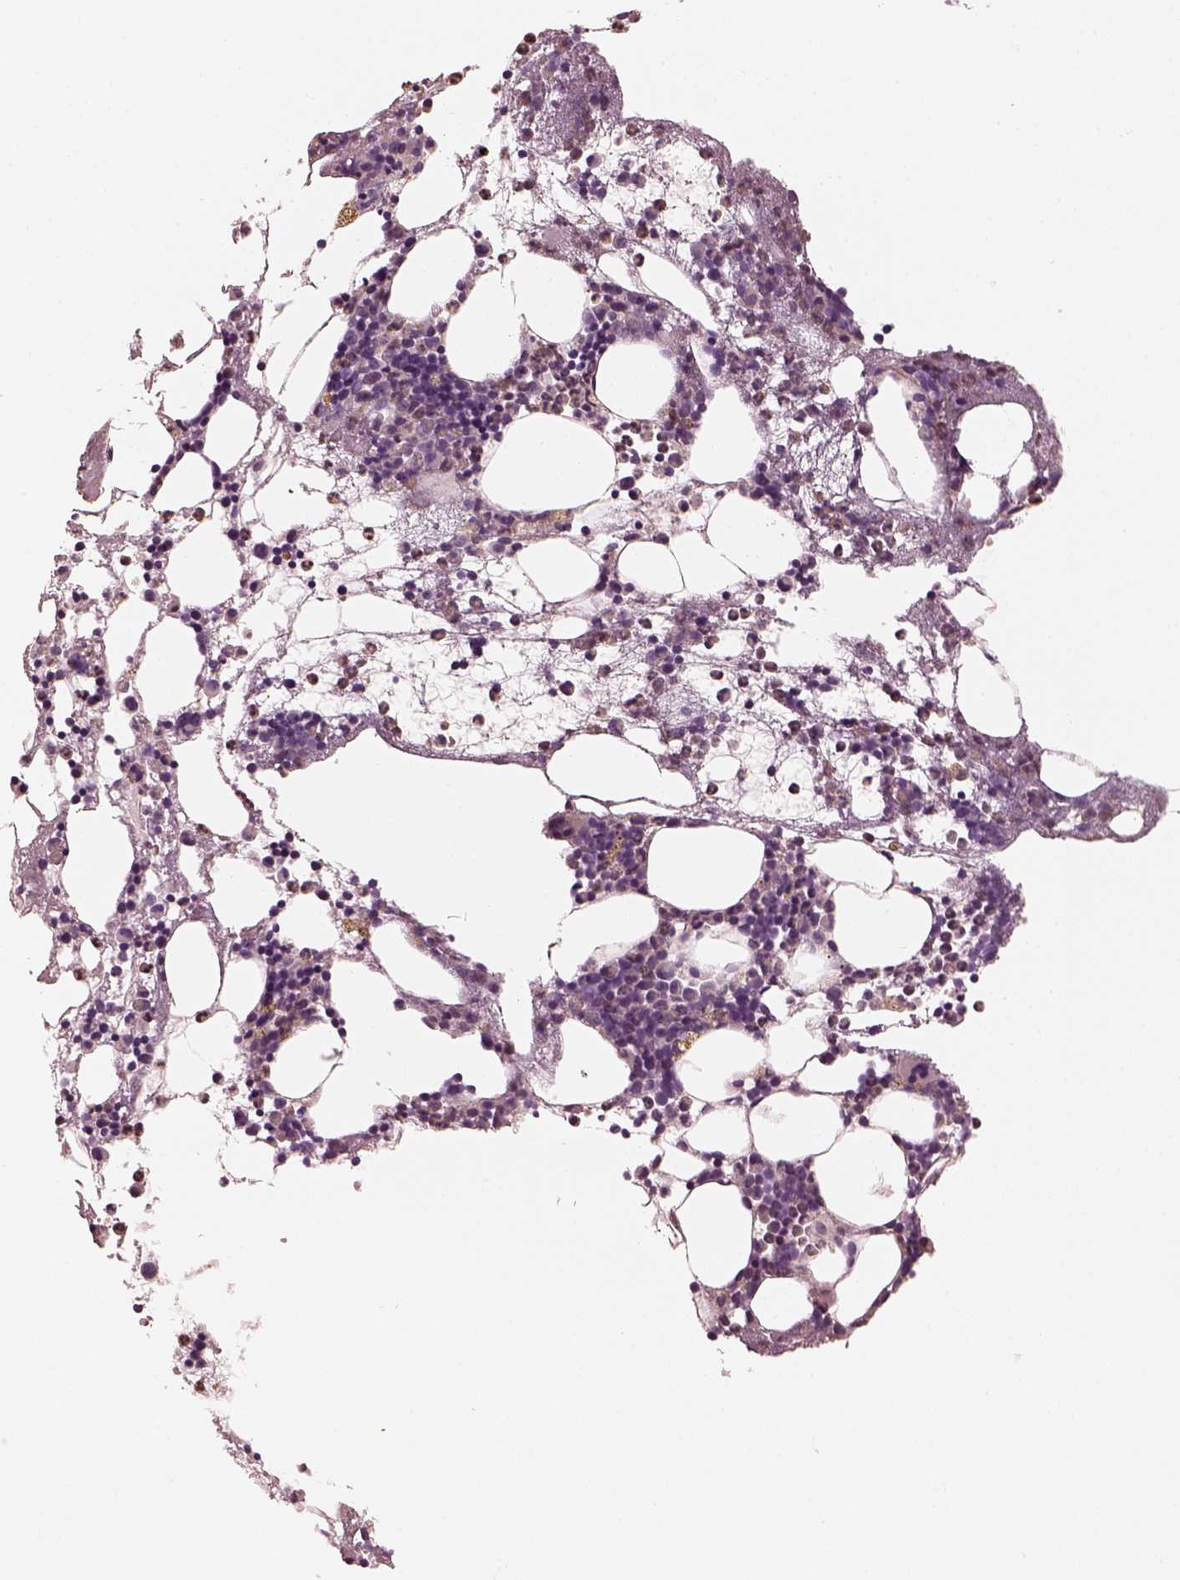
{"staining": {"intensity": "negative", "quantity": "none", "location": "none"}, "tissue": "bone marrow", "cell_type": "Hematopoietic cells", "image_type": "normal", "snomed": [{"axis": "morphology", "description": "Normal tissue, NOS"}, {"axis": "topography", "description": "Bone marrow"}], "caption": "Unremarkable bone marrow was stained to show a protein in brown. There is no significant expression in hematopoietic cells. The staining is performed using DAB brown chromogen with nuclei counter-stained in using hematoxylin.", "gene": "OPTC", "patient": {"sex": "male", "age": 54}}